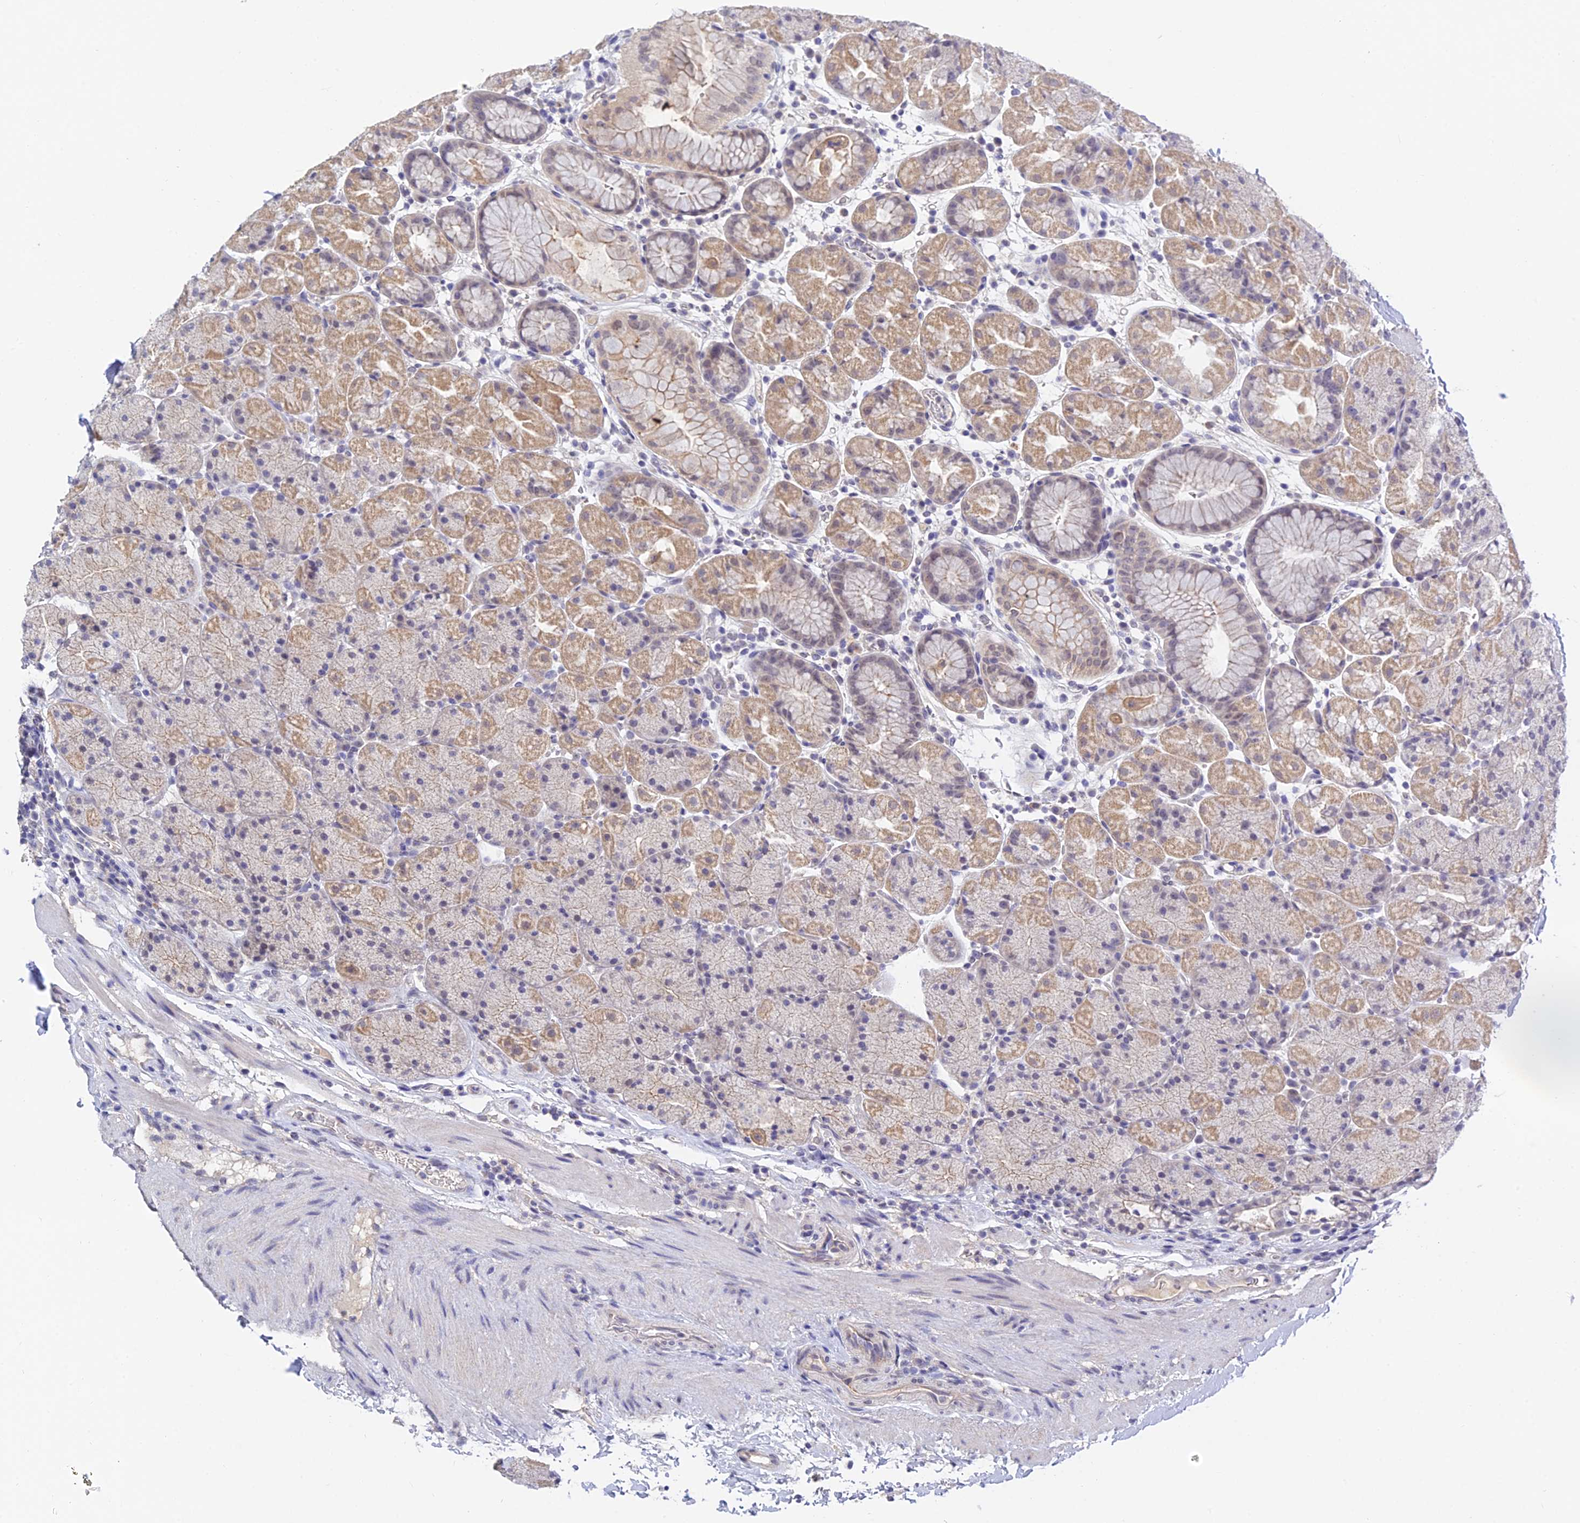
{"staining": {"intensity": "weak", "quantity": "25%-75%", "location": "cytoplasmic/membranous"}, "tissue": "stomach", "cell_type": "Glandular cells", "image_type": "normal", "snomed": [{"axis": "morphology", "description": "Normal tissue, NOS"}, {"axis": "topography", "description": "Stomach, upper"}, {"axis": "topography", "description": "Stomach, lower"}], "caption": "Protein analysis of normal stomach displays weak cytoplasmic/membranous positivity in approximately 25%-75% of glandular cells.", "gene": "HOXB1", "patient": {"sex": "male", "age": 67}}